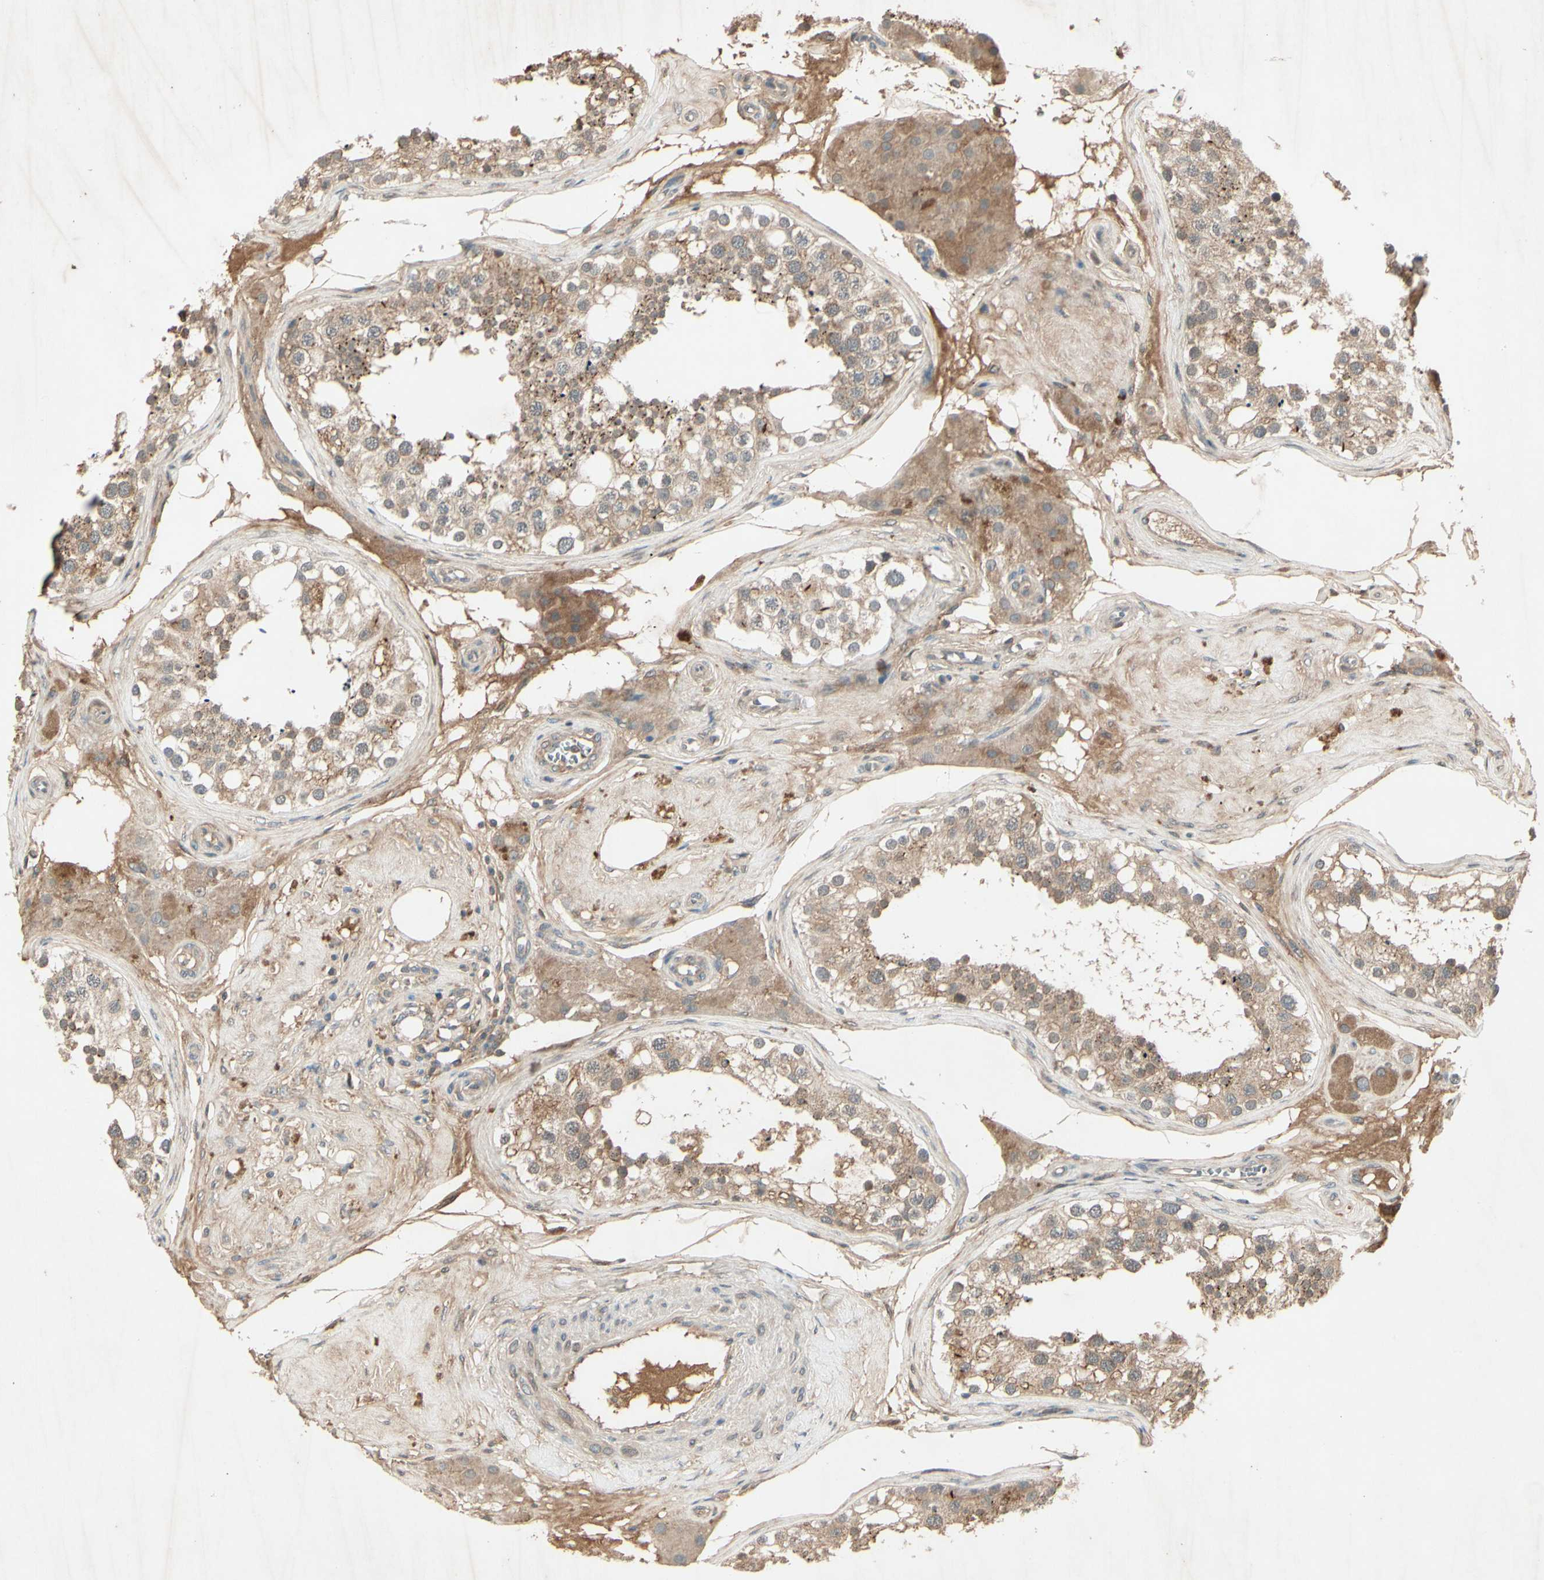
{"staining": {"intensity": "moderate", "quantity": ">75%", "location": "cytoplasmic/membranous"}, "tissue": "testis", "cell_type": "Cells in seminiferous ducts", "image_type": "normal", "snomed": [{"axis": "morphology", "description": "Normal tissue, NOS"}, {"axis": "topography", "description": "Testis"}], "caption": "The immunohistochemical stain shows moderate cytoplasmic/membranous positivity in cells in seminiferous ducts of unremarkable testis. Immunohistochemistry (ihc) stains the protein of interest in brown and the nuclei are stained blue.", "gene": "FHDC1", "patient": {"sex": "male", "age": 68}}